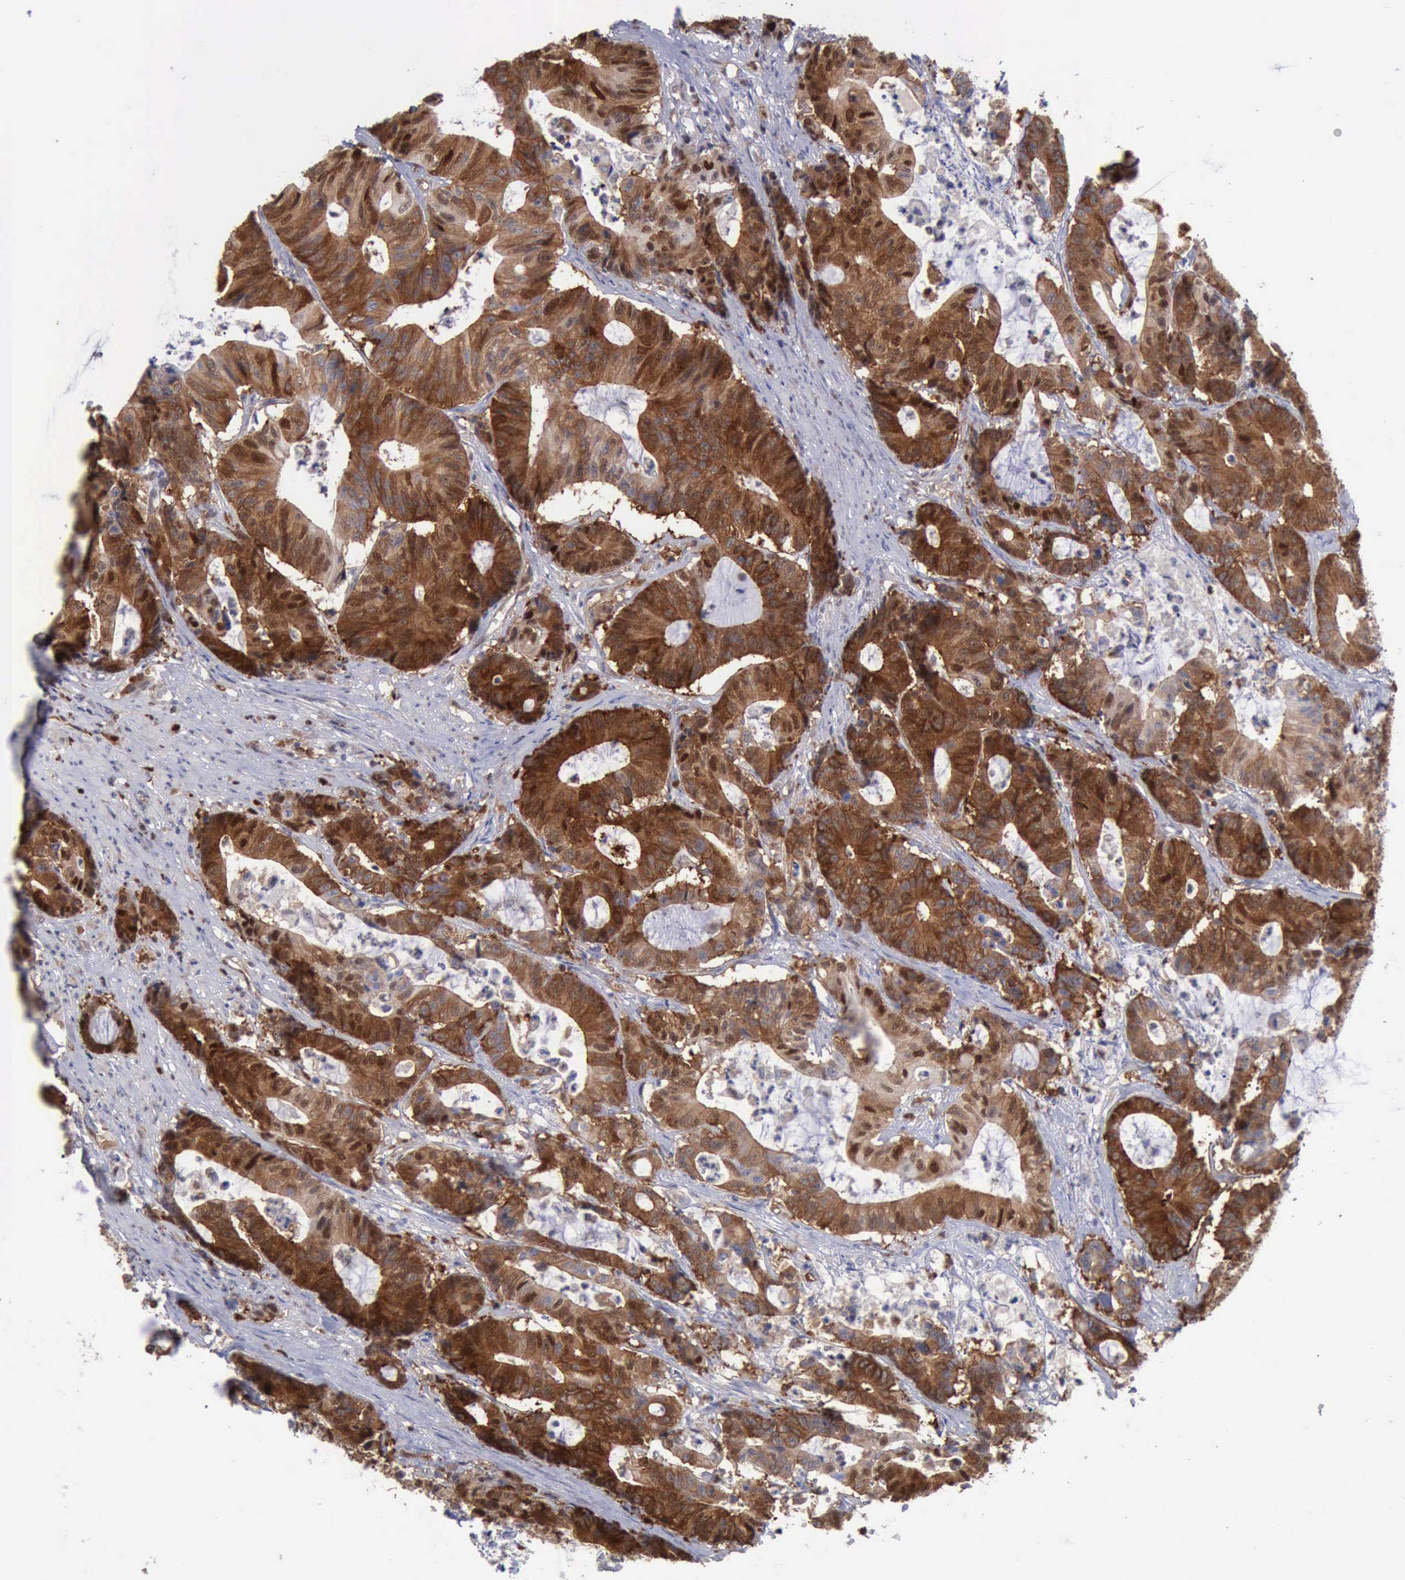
{"staining": {"intensity": "strong", "quantity": ">75%", "location": "cytoplasmic/membranous"}, "tissue": "colorectal cancer", "cell_type": "Tumor cells", "image_type": "cancer", "snomed": [{"axis": "morphology", "description": "Adenocarcinoma, NOS"}, {"axis": "topography", "description": "Colon"}], "caption": "Adenocarcinoma (colorectal) stained for a protein (brown) reveals strong cytoplasmic/membranous positive staining in about >75% of tumor cells.", "gene": "PDCD4", "patient": {"sex": "female", "age": 84}}